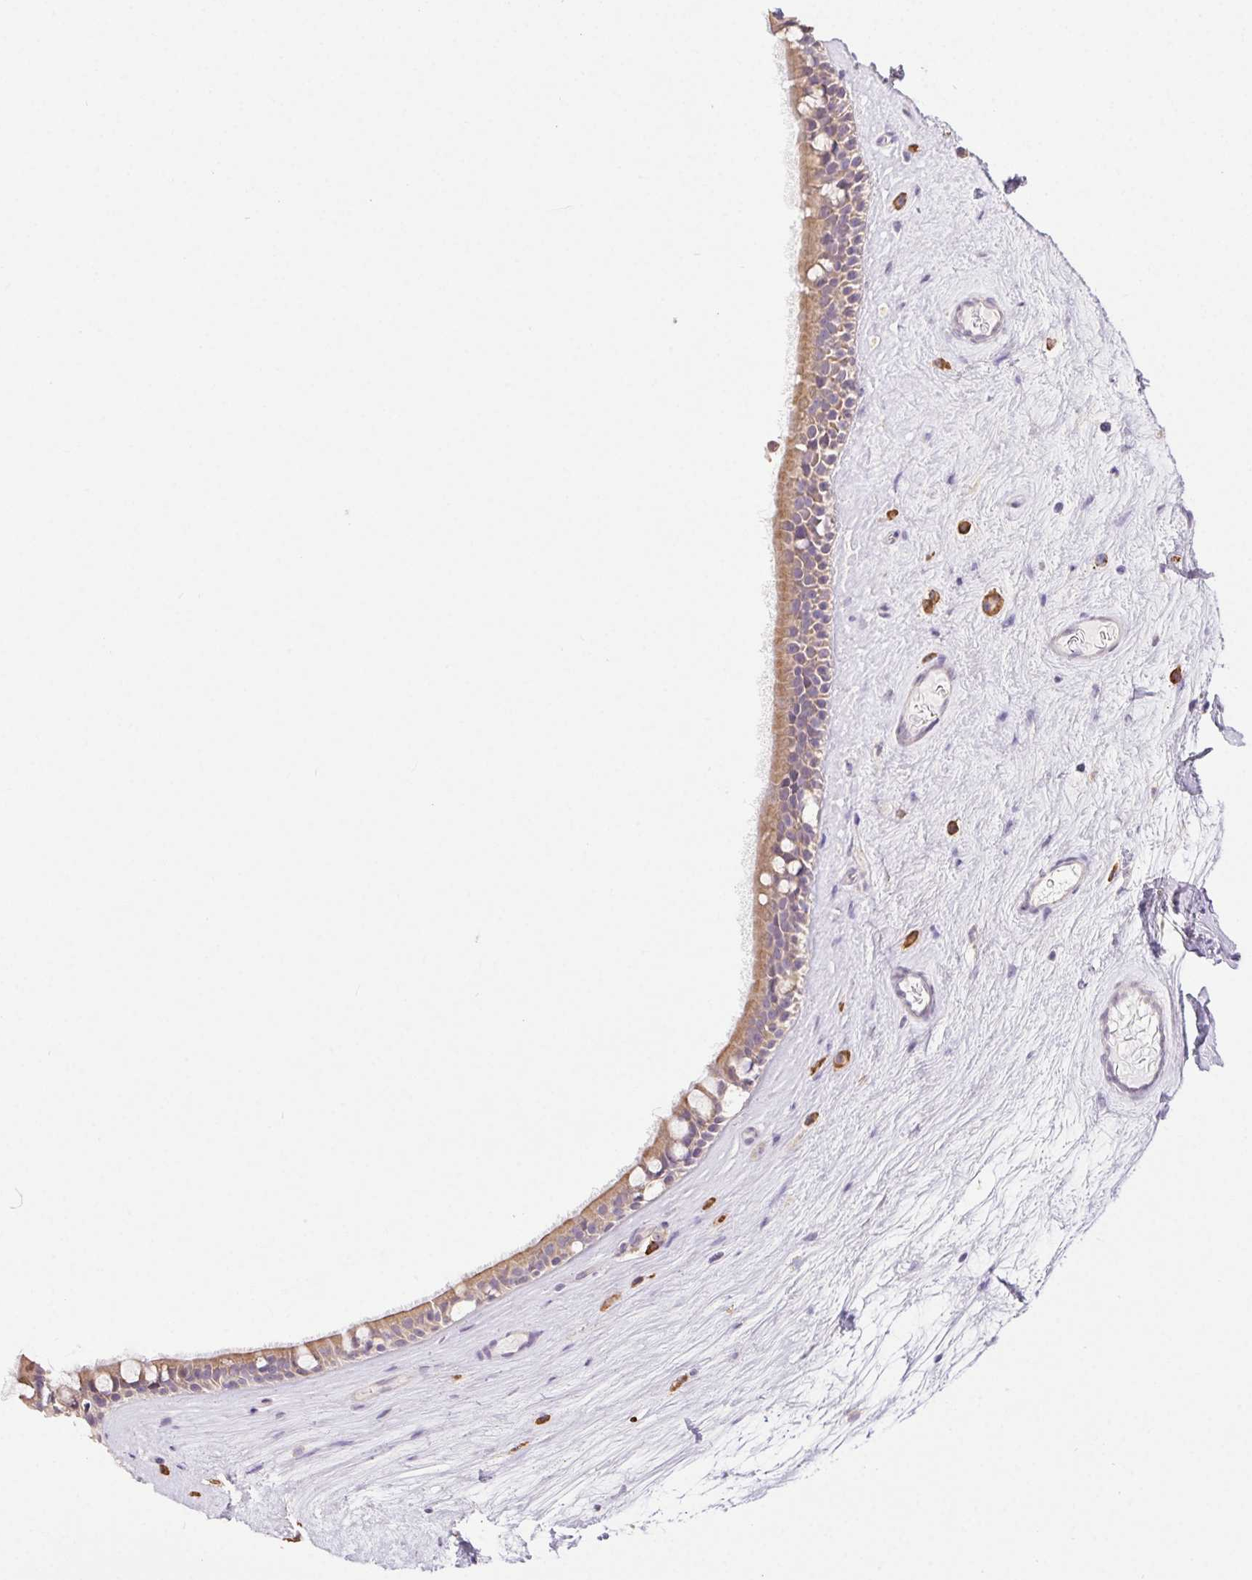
{"staining": {"intensity": "moderate", "quantity": "25%-75%", "location": "cytoplasmic/membranous"}, "tissue": "nasopharynx", "cell_type": "Respiratory epithelial cells", "image_type": "normal", "snomed": [{"axis": "morphology", "description": "Normal tissue, NOS"}, {"axis": "topography", "description": "Nasopharynx"}], "caption": "IHC micrograph of normal nasopharynx stained for a protein (brown), which displays medium levels of moderate cytoplasmic/membranous staining in about 25%-75% of respiratory epithelial cells.", "gene": "SNX31", "patient": {"sex": "male", "age": 68}}